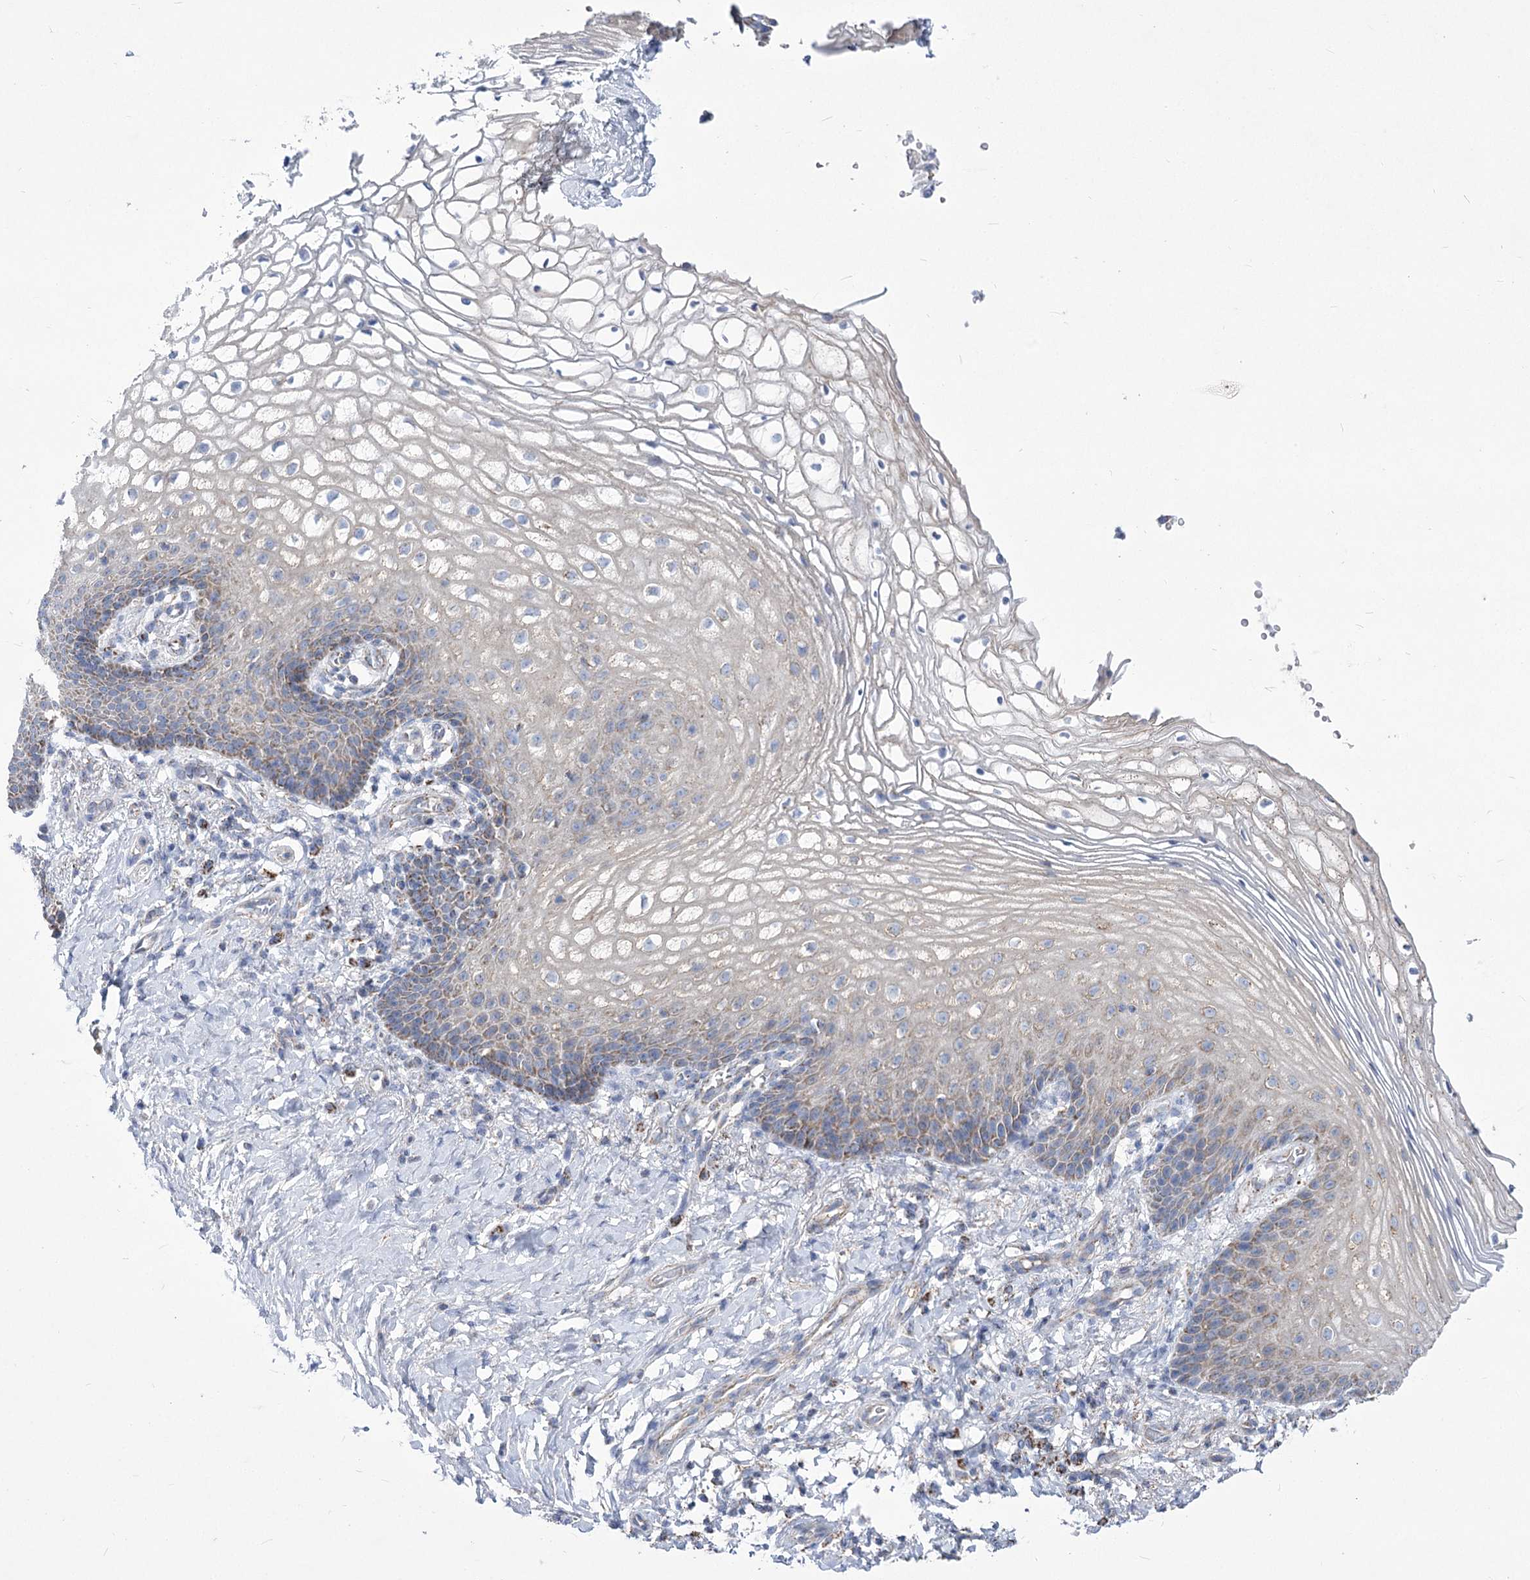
{"staining": {"intensity": "weak", "quantity": "<25%", "location": "cytoplasmic/membranous"}, "tissue": "vagina", "cell_type": "Squamous epithelial cells", "image_type": "normal", "snomed": [{"axis": "morphology", "description": "Normal tissue, NOS"}, {"axis": "topography", "description": "Vagina"}], "caption": "Immunohistochemical staining of normal vagina displays no significant staining in squamous epithelial cells. (DAB immunohistochemistry (IHC), high magnification).", "gene": "PDHB", "patient": {"sex": "female", "age": 60}}